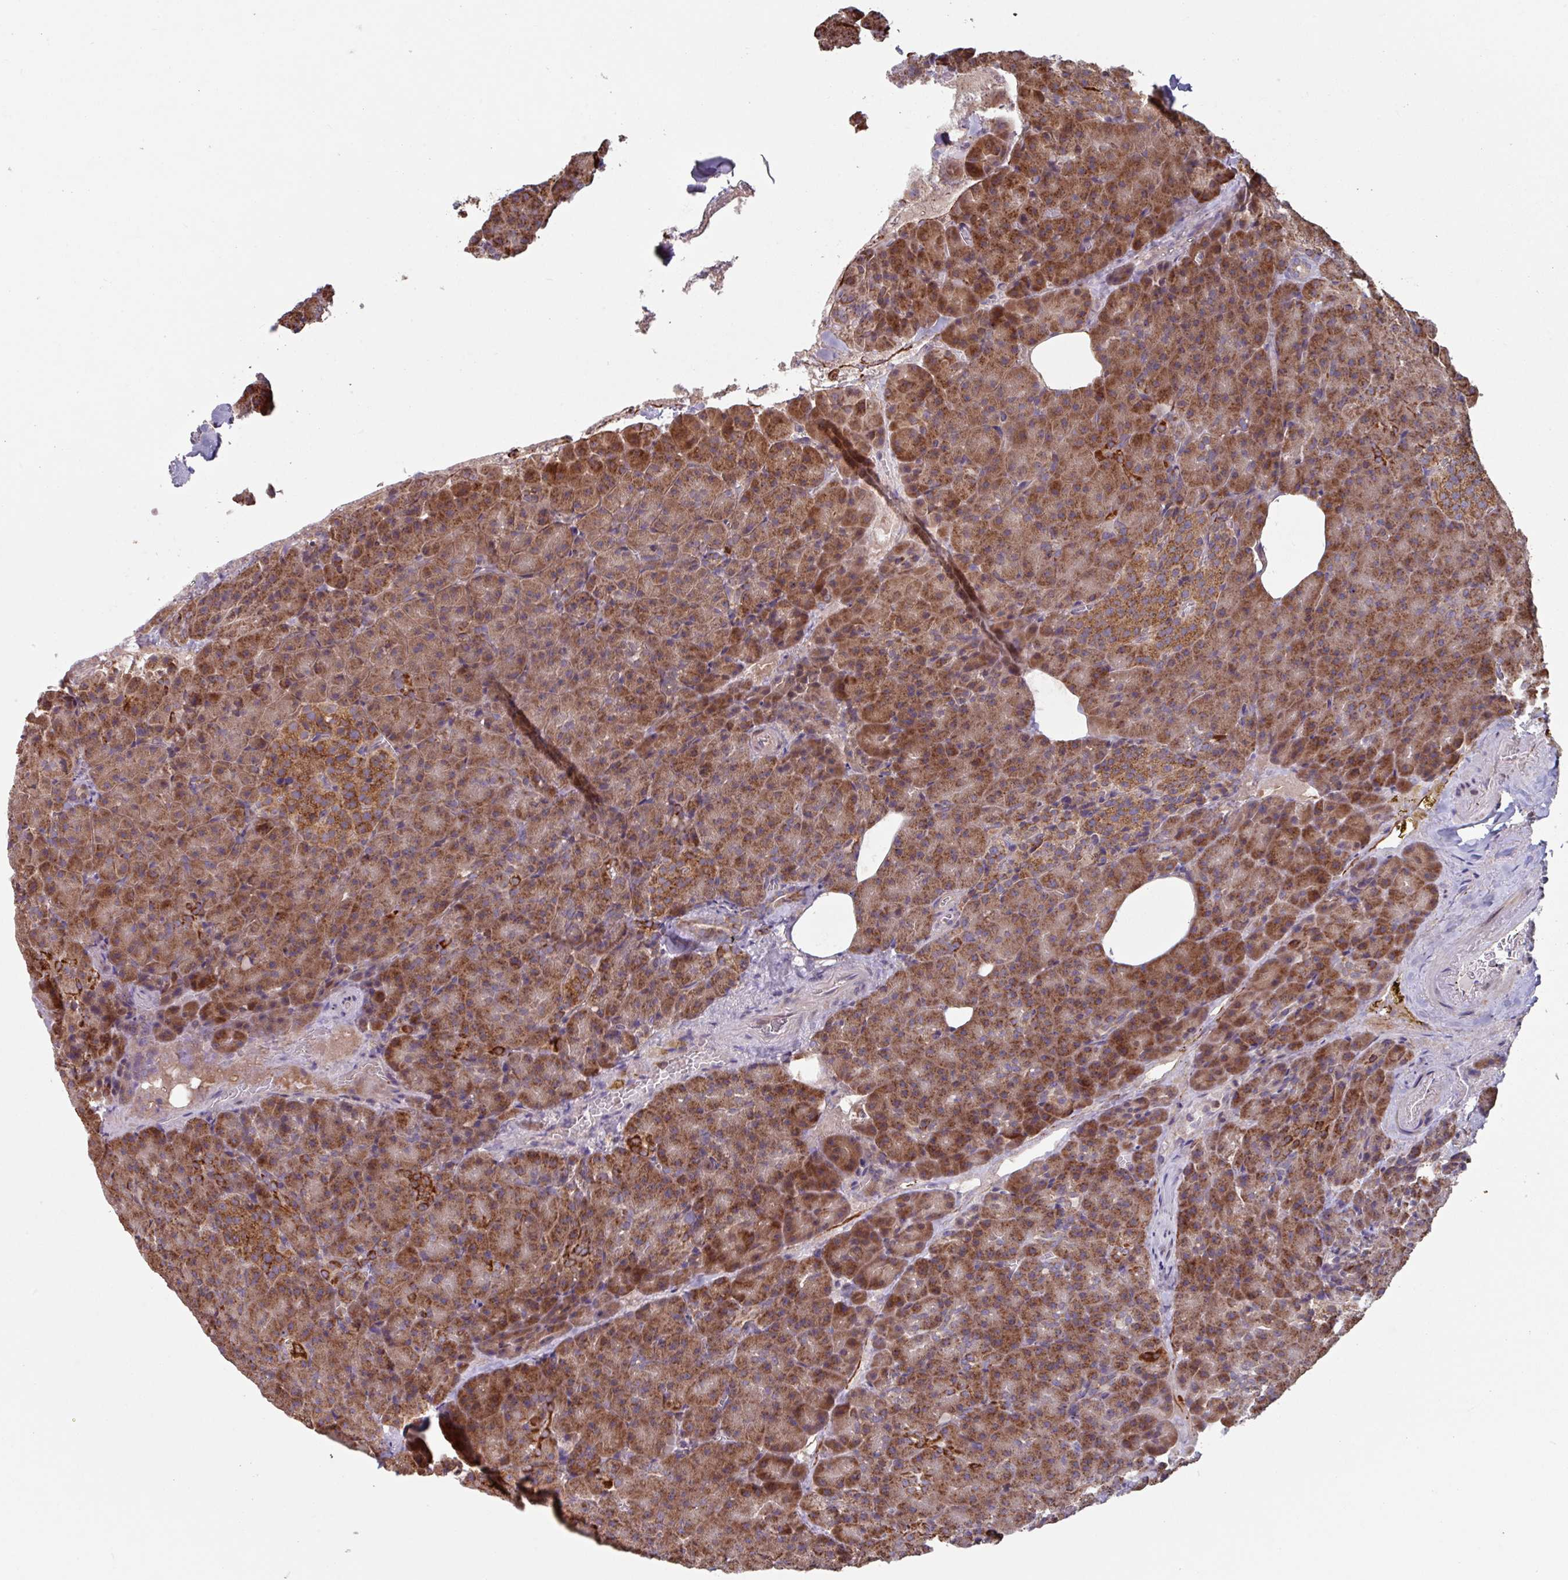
{"staining": {"intensity": "moderate", "quantity": ">75%", "location": "cytoplasmic/membranous"}, "tissue": "pancreas", "cell_type": "Exocrine glandular cells", "image_type": "normal", "snomed": [{"axis": "morphology", "description": "Normal tissue, NOS"}, {"axis": "topography", "description": "Pancreas"}], "caption": "An immunohistochemistry micrograph of unremarkable tissue is shown. Protein staining in brown labels moderate cytoplasmic/membranous positivity in pancreas within exocrine glandular cells. The protein of interest is shown in brown color, while the nuclei are stained blue.", "gene": "COX7C", "patient": {"sex": "female", "age": 74}}